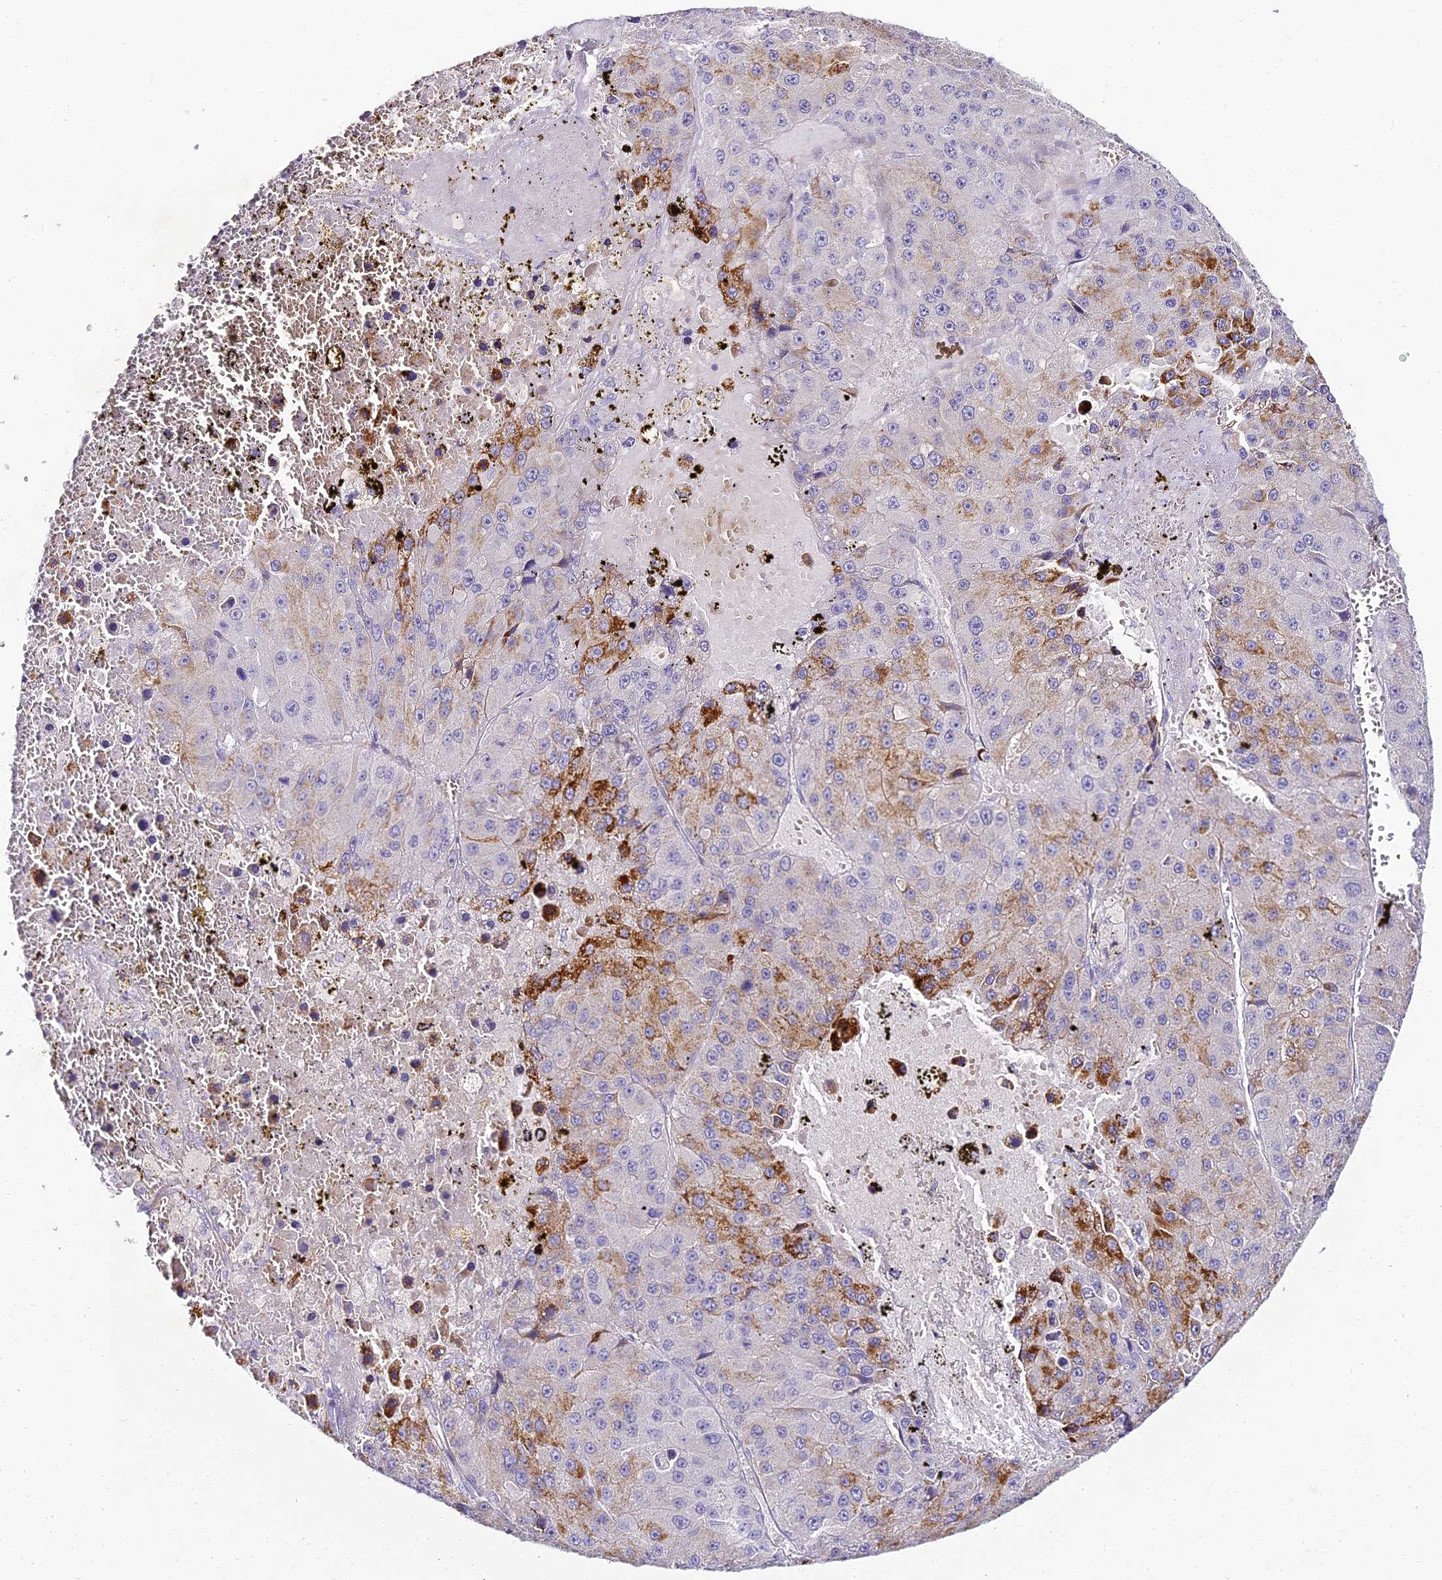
{"staining": {"intensity": "moderate", "quantity": "<25%", "location": "cytoplasmic/membranous"}, "tissue": "liver cancer", "cell_type": "Tumor cells", "image_type": "cancer", "snomed": [{"axis": "morphology", "description": "Carcinoma, Hepatocellular, NOS"}, {"axis": "topography", "description": "Liver"}], "caption": "Immunohistochemistry (IHC) histopathology image of neoplastic tissue: liver cancer stained using IHC exhibits low levels of moderate protein expression localized specifically in the cytoplasmic/membranous of tumor cells, appearing as a cytoplasmic/membranous brown color.", "gene": "ALPG", "patient": {"sex": "female", "age": 73}}